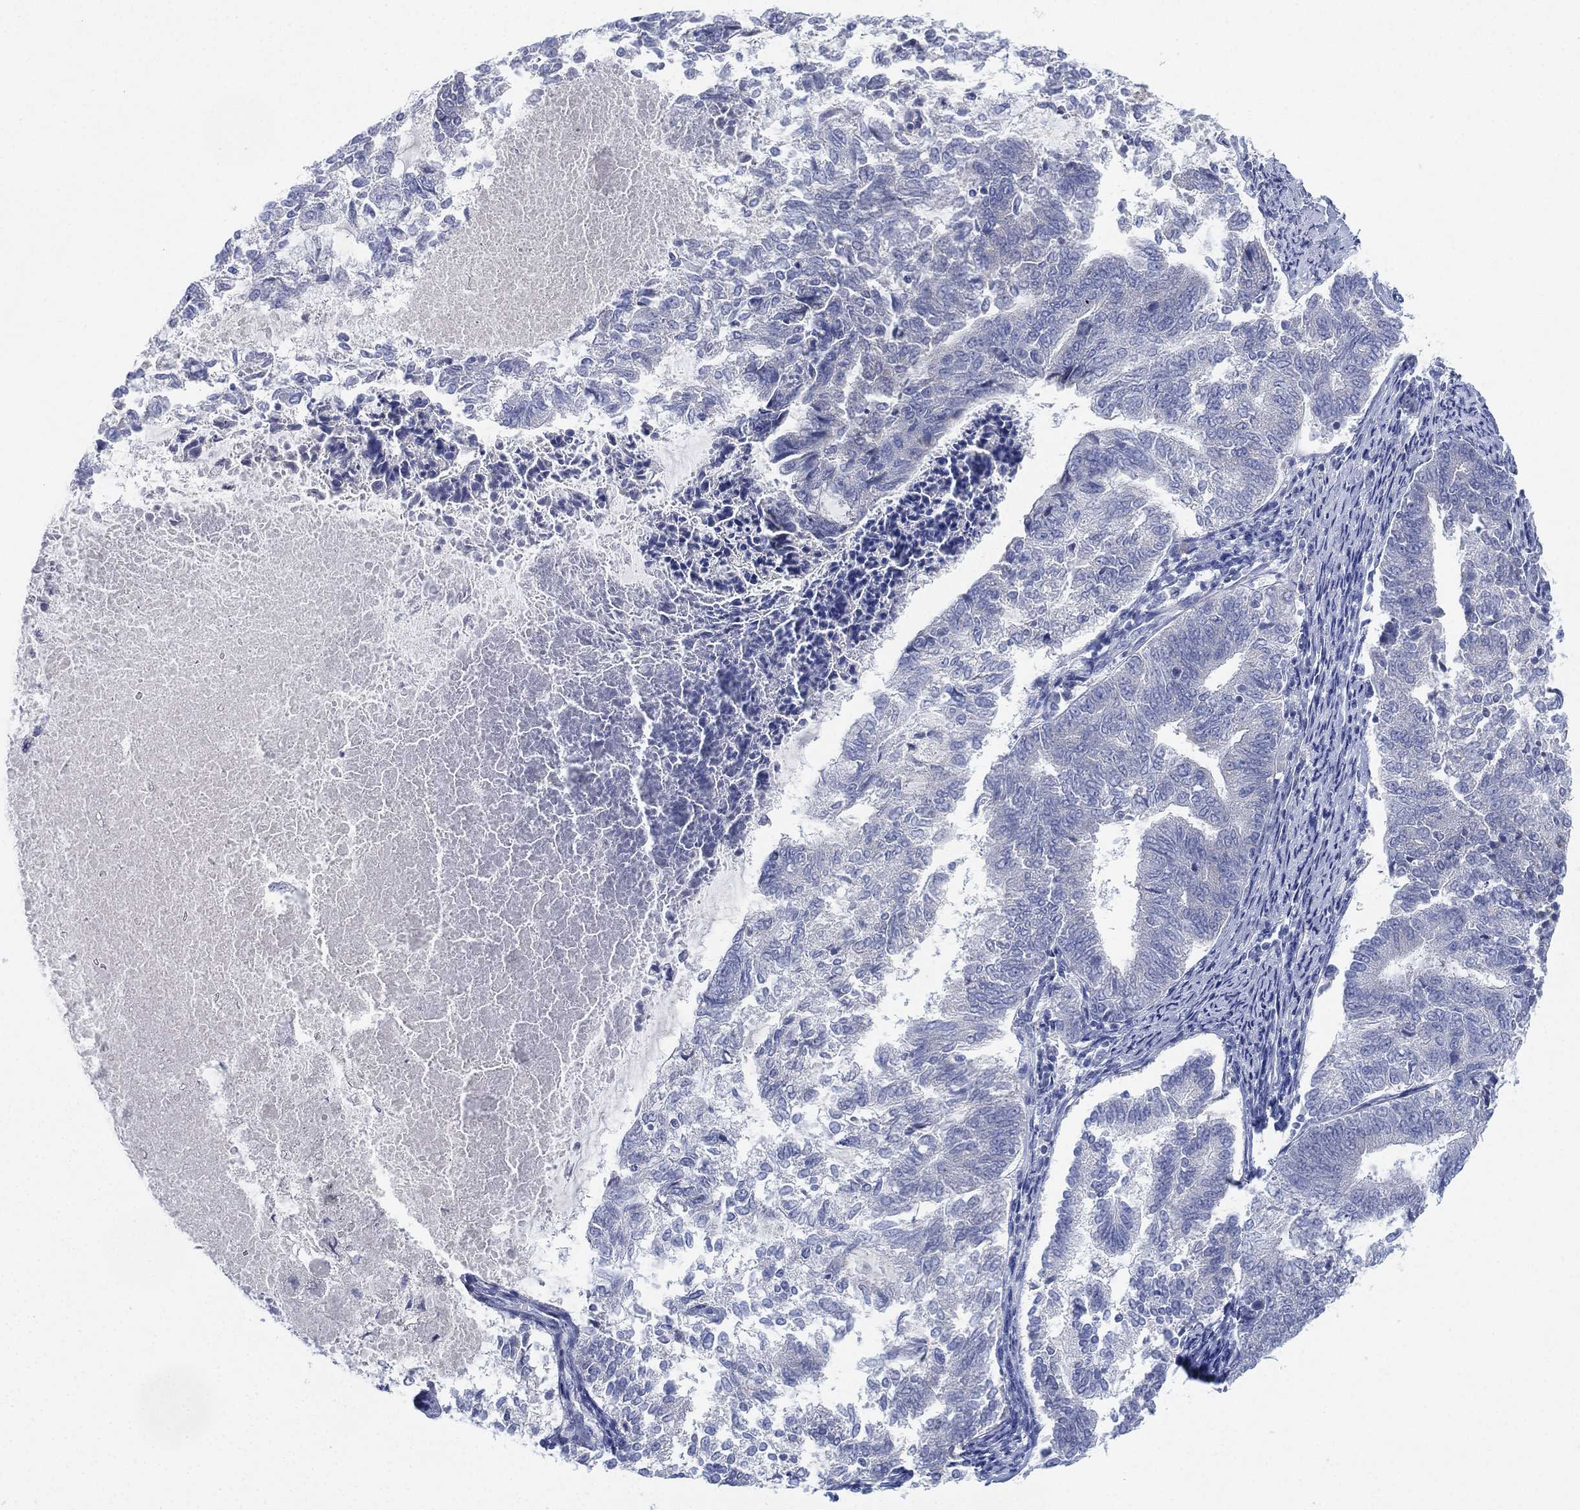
{"staining": {"intensity": "negative", "quantity": "none", "location": "none"}, "tissue": "endometrial cancer", "cell_type": "Tumor cells", "image_type": "cancer", "snomed": [{"axis": "morphology", "description": "Adenocarcinoma, NOS"}, {"axis": "topography", "description": "Endometrium"}], "caption": "DAB (3,3'-diaminobenzidine) immunohistochemical staining of human endometrial adenocarcinoma shows no significant expression in tumor cells.", "gene": "ADAD2", "patient": {"sex": "female", "age": 65}}